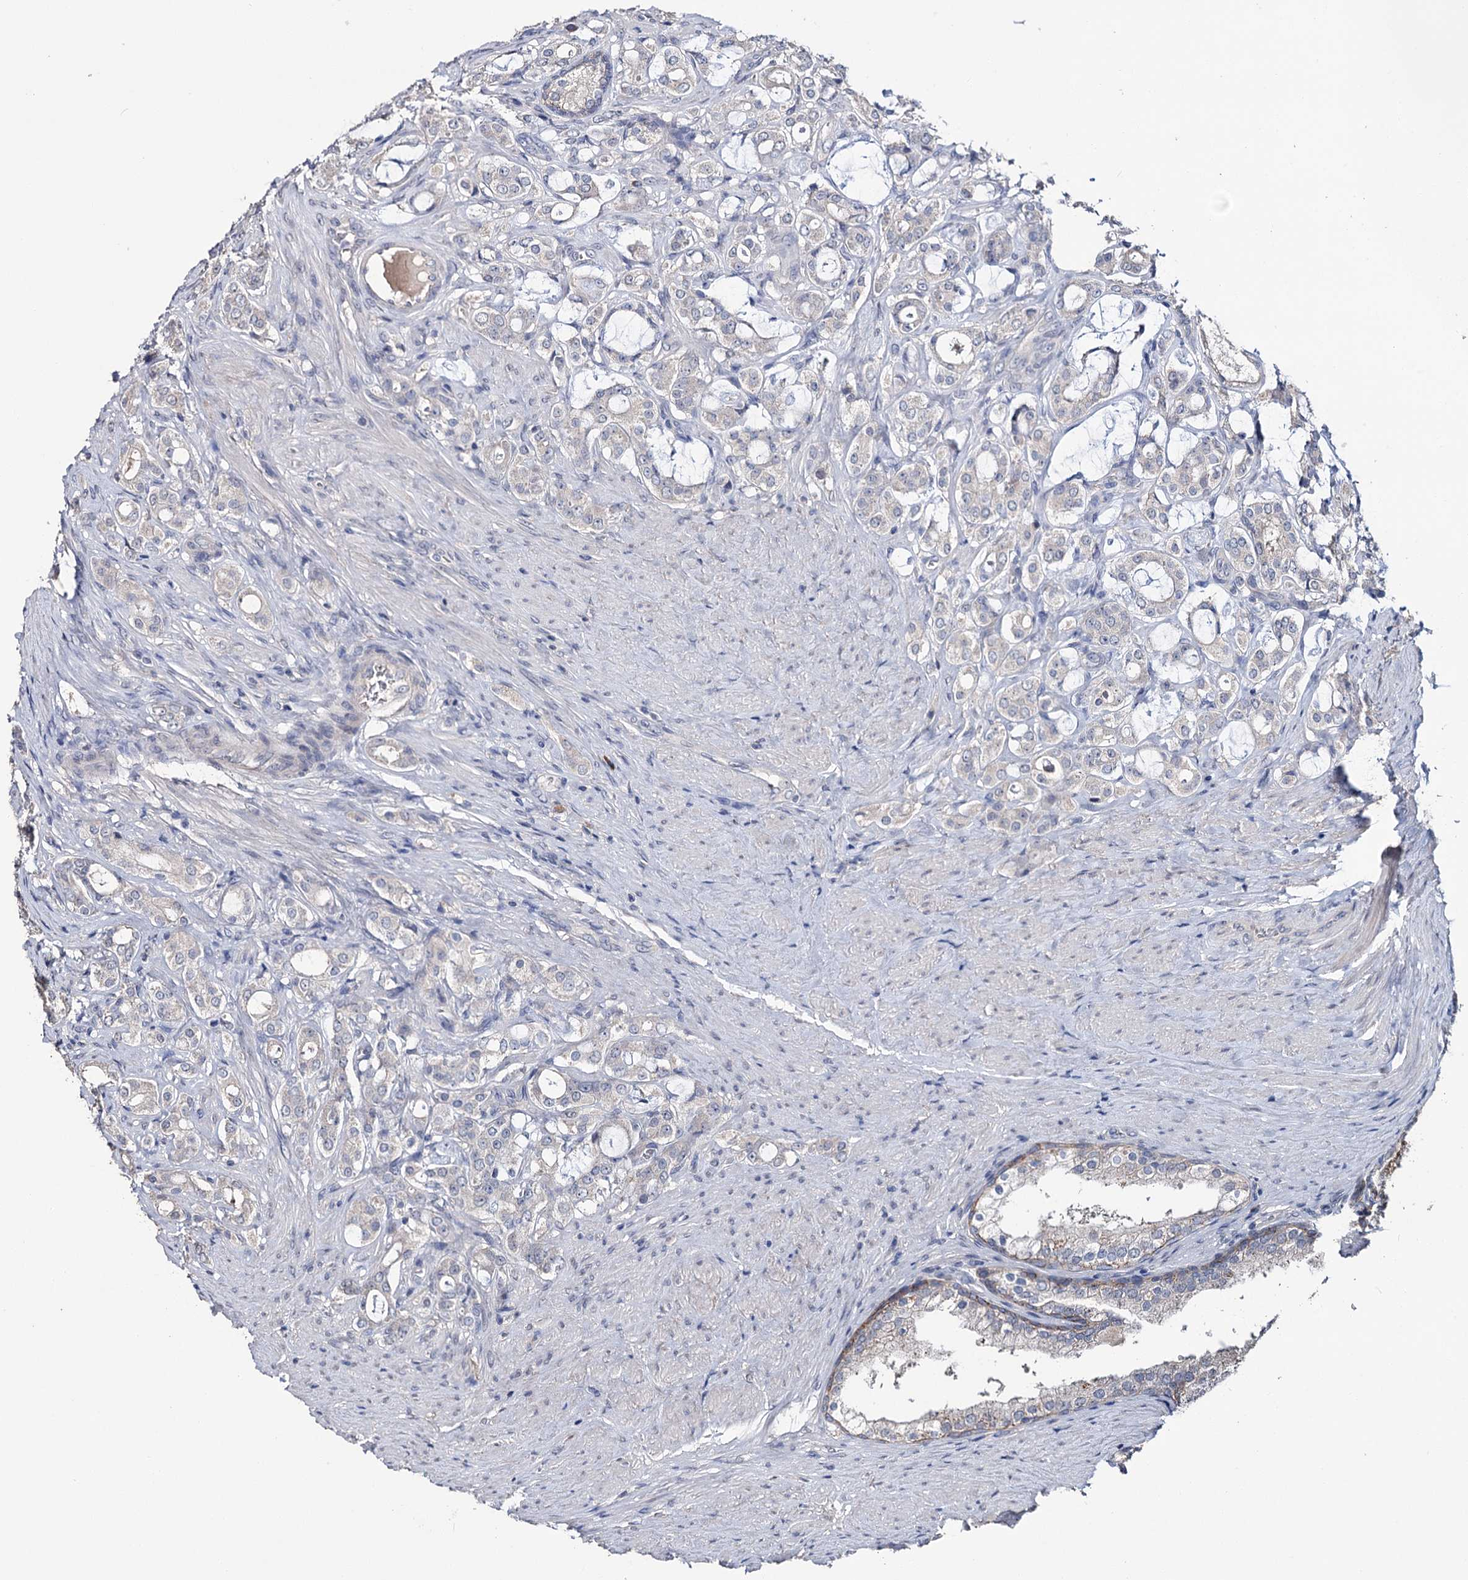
{"staining": {"intensity": "negative", "quantity": "none", "location": "none"}, "tissue": "prostate cancer", "cell_type": "Tumor cells", "image_type": "cancer", "snomed": [{"axis": "morphology", "description": "Adenocarcinoma, High grade"}, {"axis": "topography", "description": "Prostate"}], "caption": "This is a image of IHC staining of prostate cancer (adenocarcinoma (high-grade)), which shows no expression in tumor cells.", "gene": "EPB41L5", "patient": {"sex": "male", "age": 63}}